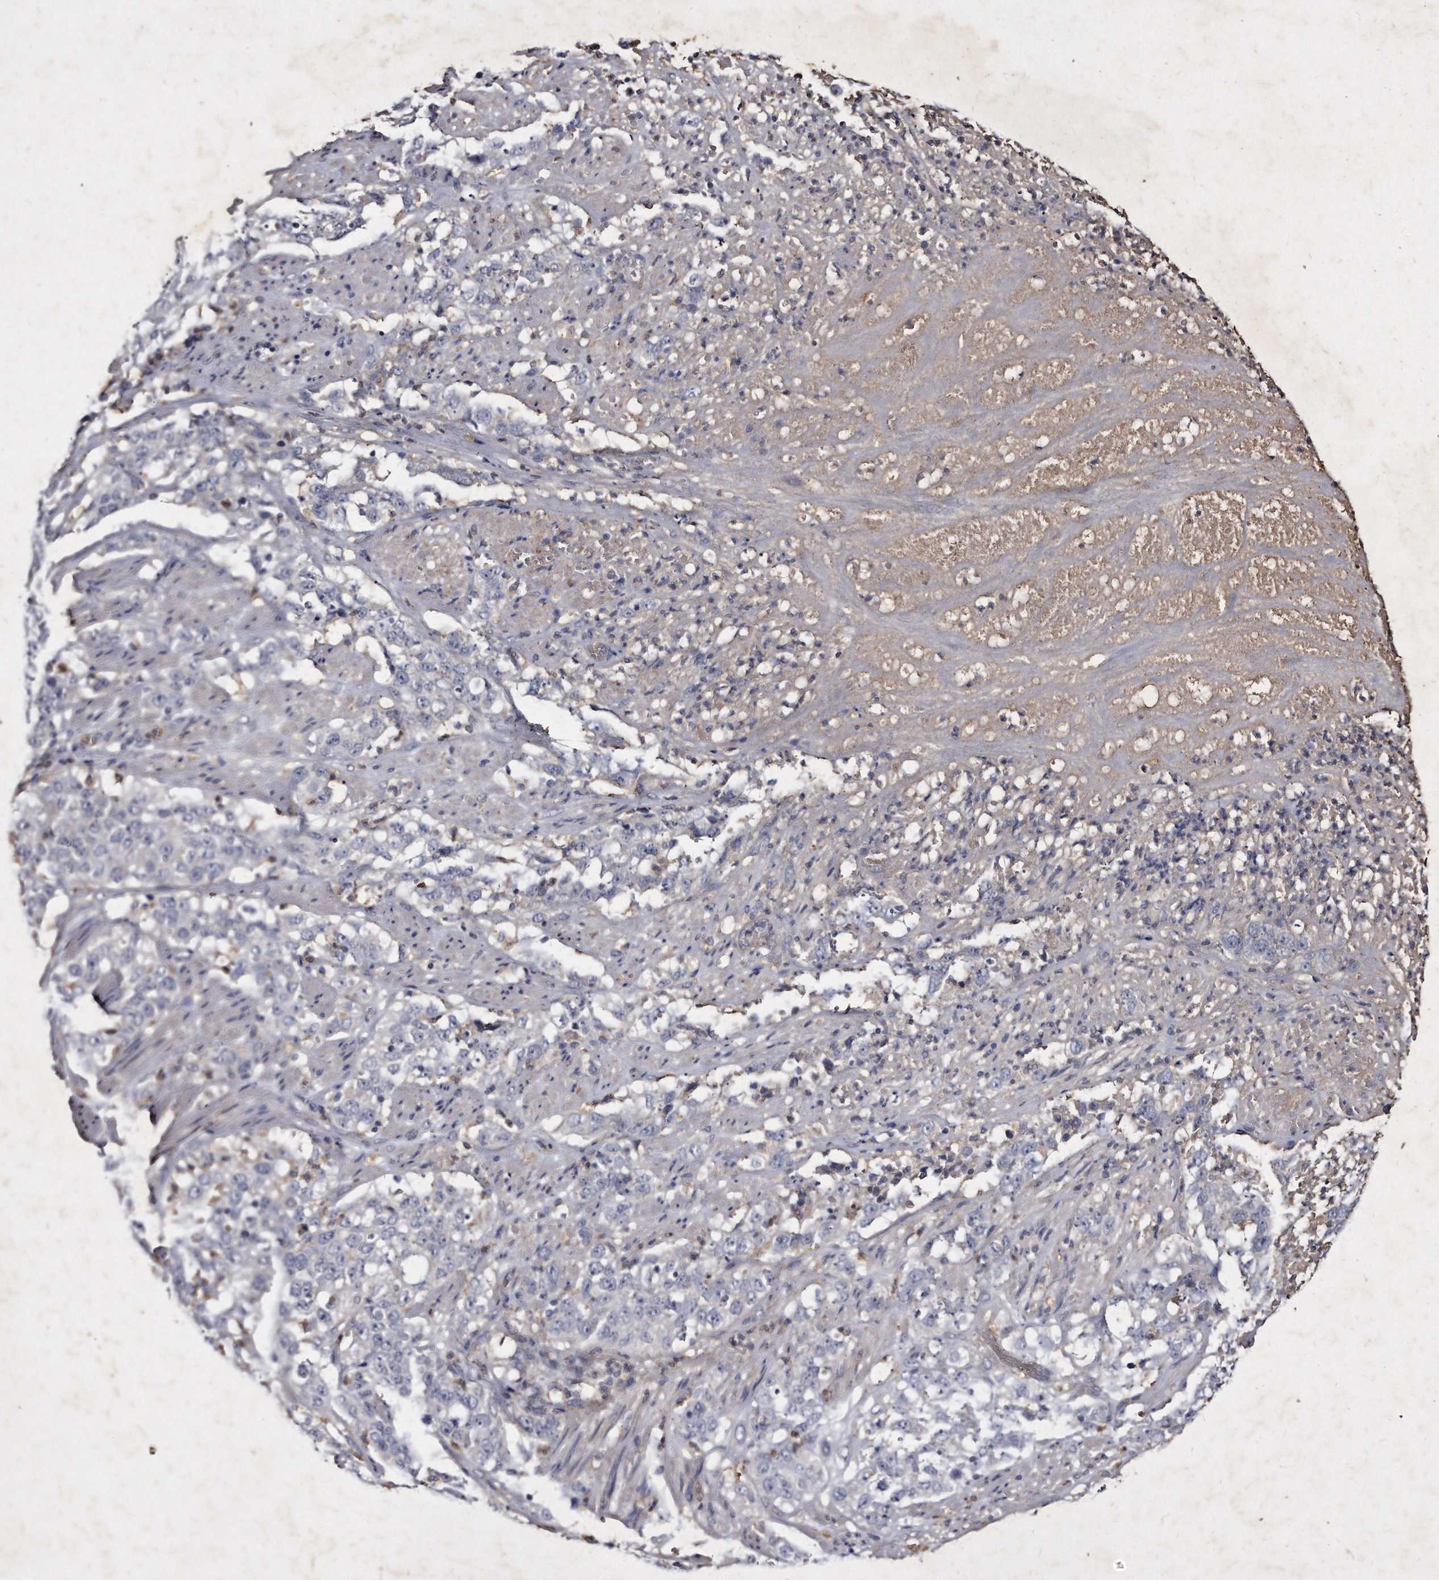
{"staining": {"intensity": "negative", "quantity": "none", "location": "none"}, "tissue": "stomach cancer", "cell_type": "Tumor cells", "image_type": "cancer", "snomed": [{"axis": "morphology", "description": "Adenocarcinoma, NOS"}, {"axis": "topography", "description": "Stomach"}], "caption": "IHC of human adenocarcinoma (stomach) shows no positivity in tumor cells. The staining was performed using DAB to visualize the protein expression in brown, while the nuclei were stained in blue with hematoxylin (Magnification: 20x).", "gene": "KLHDC3", "patient": {"sex": "male", "age": 48}}